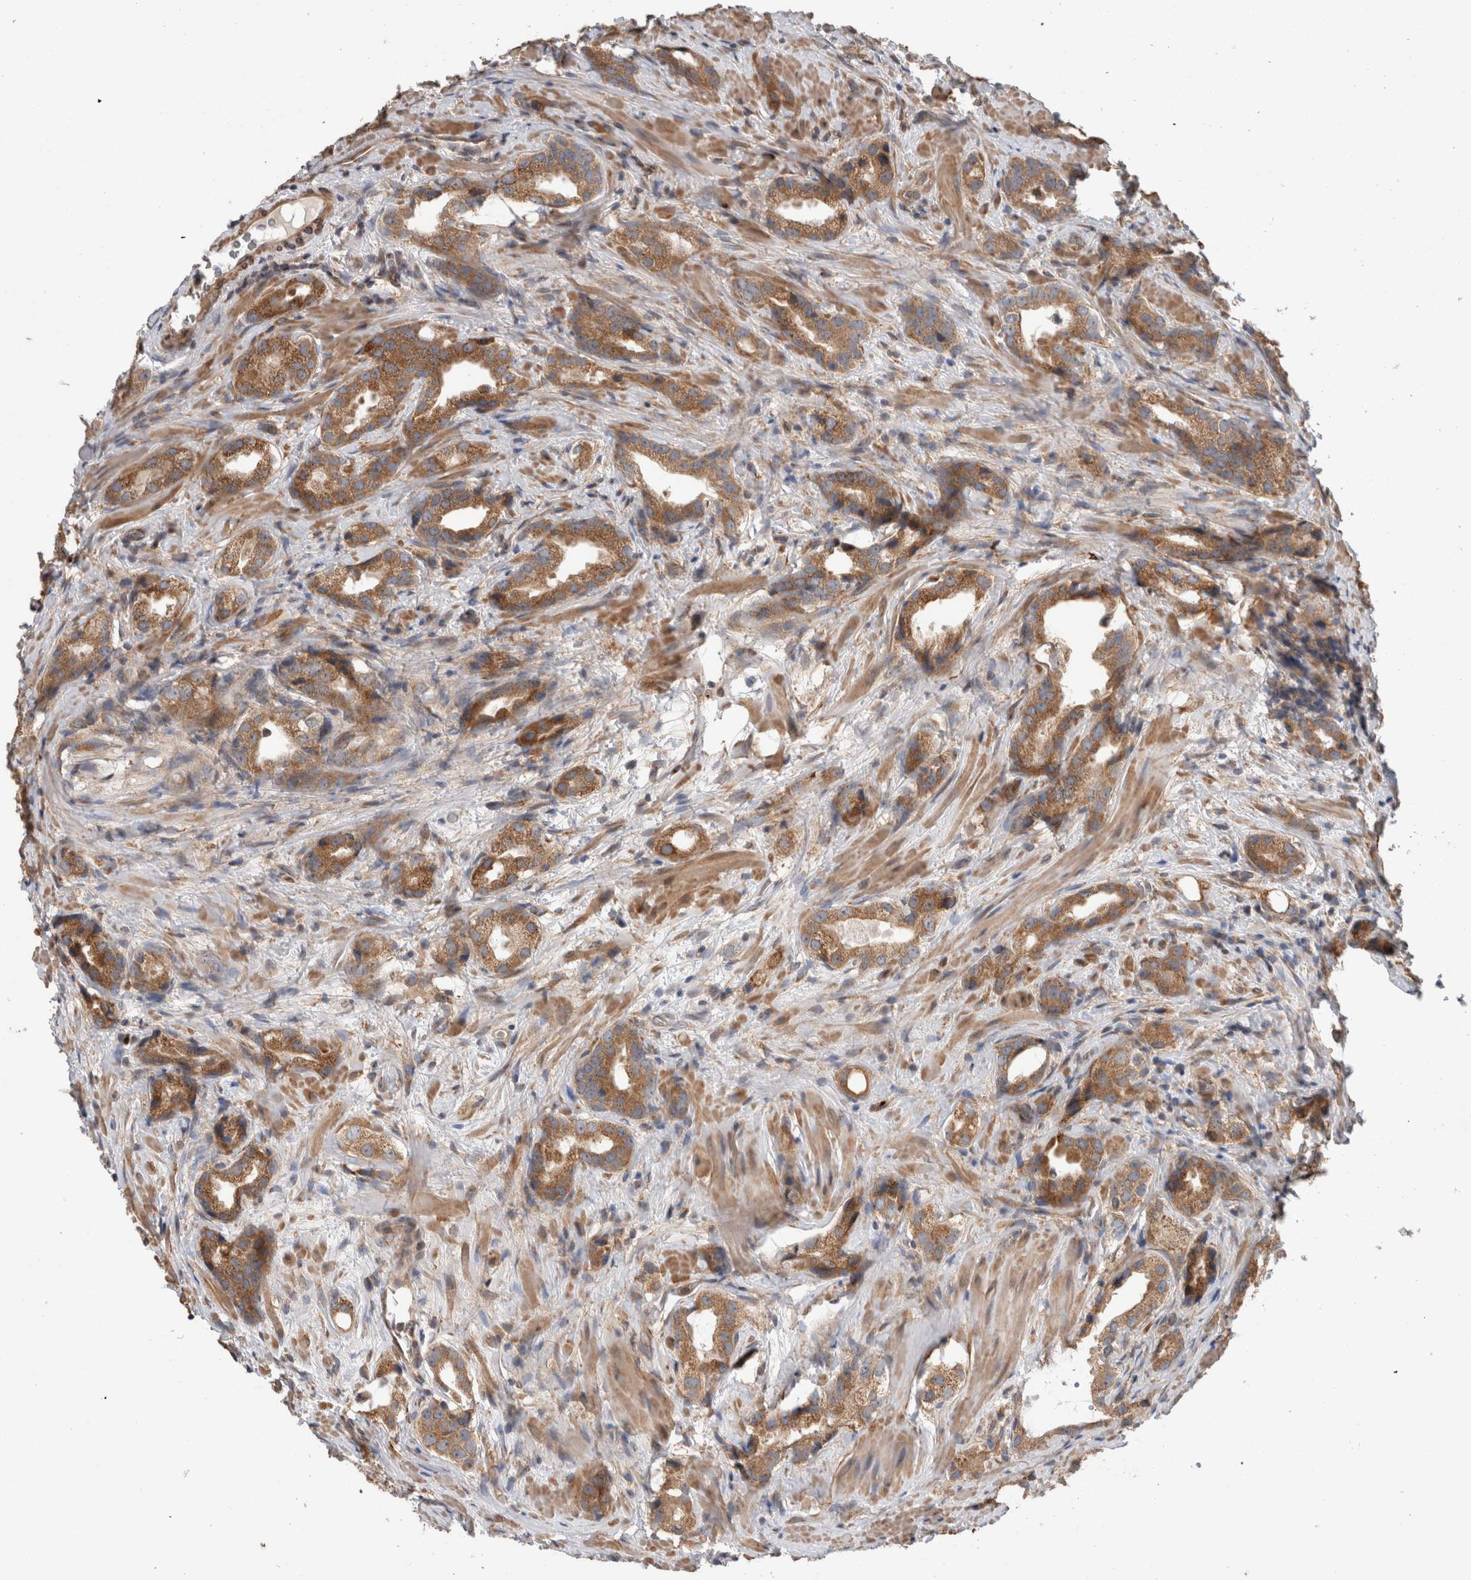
{"staining": {"intensity": "strong", "quantity": ">75%", "location": "cytoplasmic/membranous"}, "tissue": "prostate cancer", "cell_type": "Tumor cells", "image_type": "cancer", "snomed": [{"axis": "morphology", "description": "Adenocarcinoma, High grade"}, {"axis": "topography", "description": "Prostate"}], "caption": "Strong cytoplasmic/membranous protein expression is seen in approximately >75% of tumor cells in adenocarcinoma (high-grade) (prostate).", "gene": "TRIM5", "patient": {"sex": "male", "age": 63}}